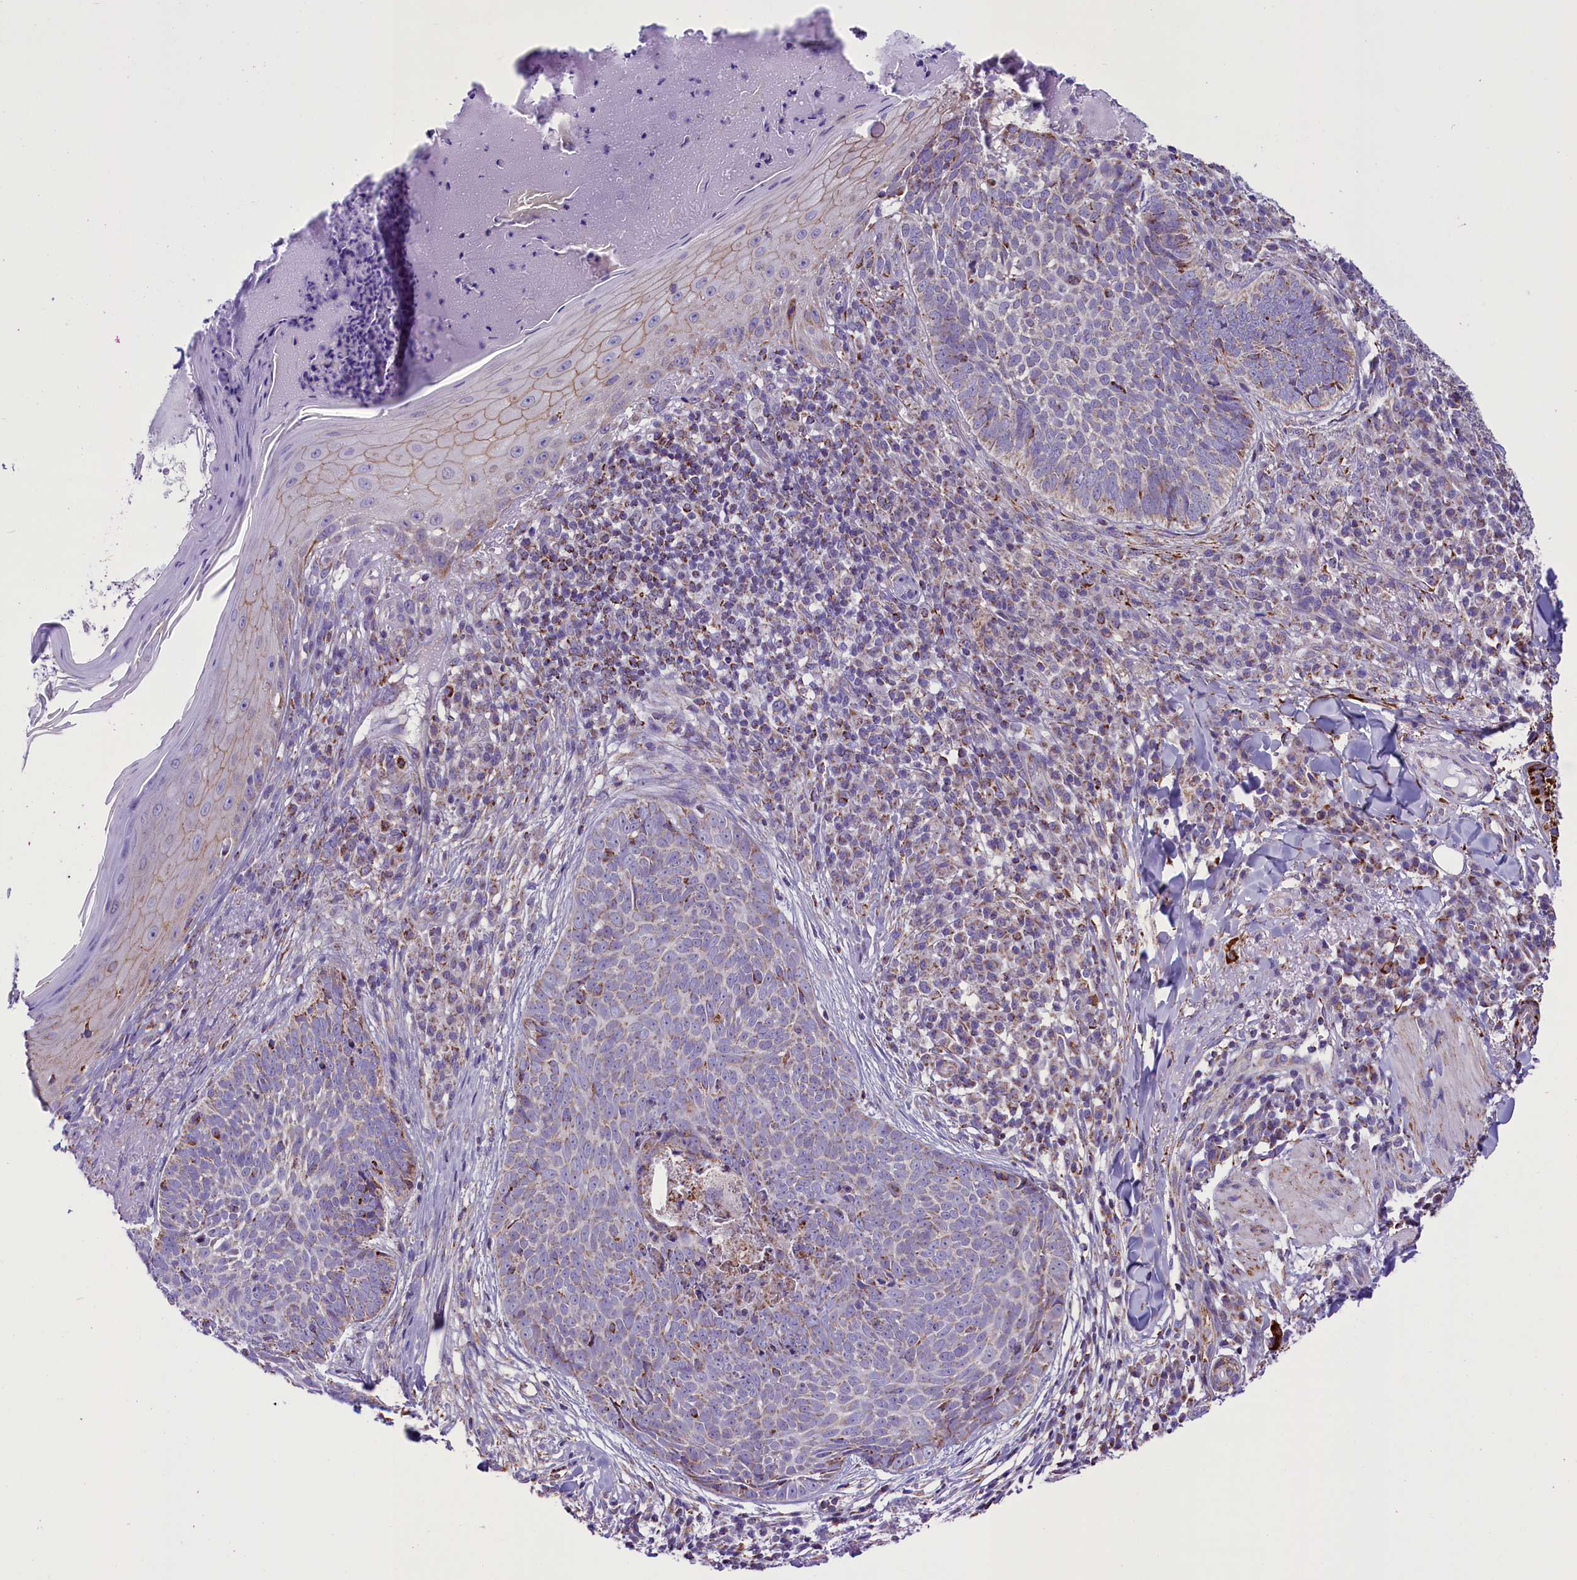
{"staining": {"intensity": "moderate", "quantity": "<25%", "location": "cytoplasmic/membranous"}, "tissue": "skin cancer", "cell_type": "Tumor cells", "image_type": "cancer", "snomed": [{"axis": "morphology", "description": "Basal cell carcinoma"}, {"axis": "topography", "description": "Skin"}], "caption": "Basal cell carcinoma (skin) stained with a protein marker displays moderate staining in tumor cells.", "gene": "ICA1L", "patient": {"sex": "female", "age": 61}}